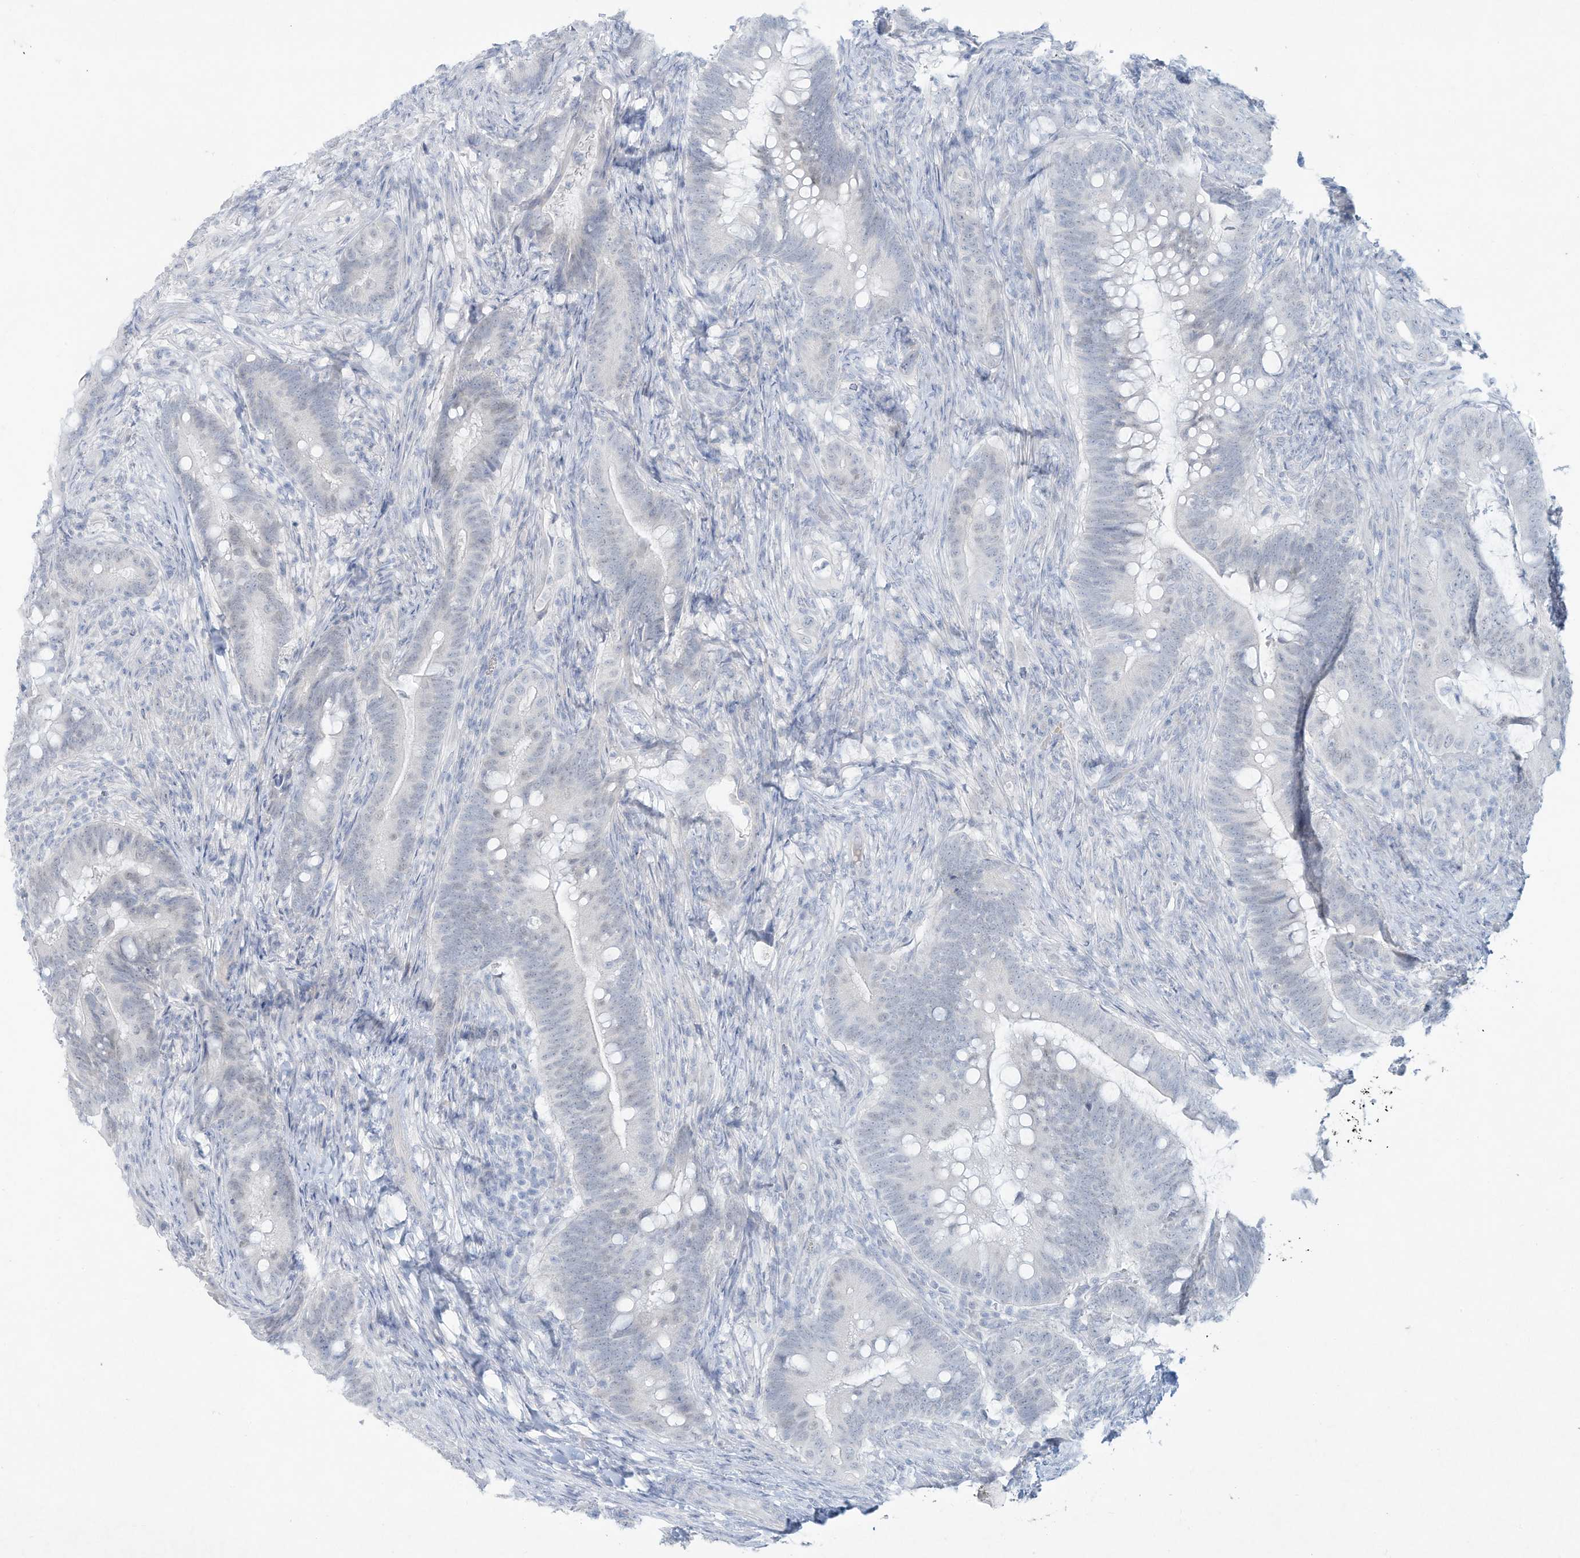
{"staining": {"intensity": "negative", "quantity": "none", "location": "none"}, "tissue": "colorectal cancer", "cell_type": "Tumor cells", "image_type": "cancer", "snomed": [{"axis": "morphology", "description": "Adenocarcinoma, NOS"}, {"axis": "topography", "description": "Colon"}], "caption": "Tumor cells are negative for protein expression in human colorectal adenocarcinoma.", "gene": "PAX6", "patient": {"sex": "female", "age": 66}}